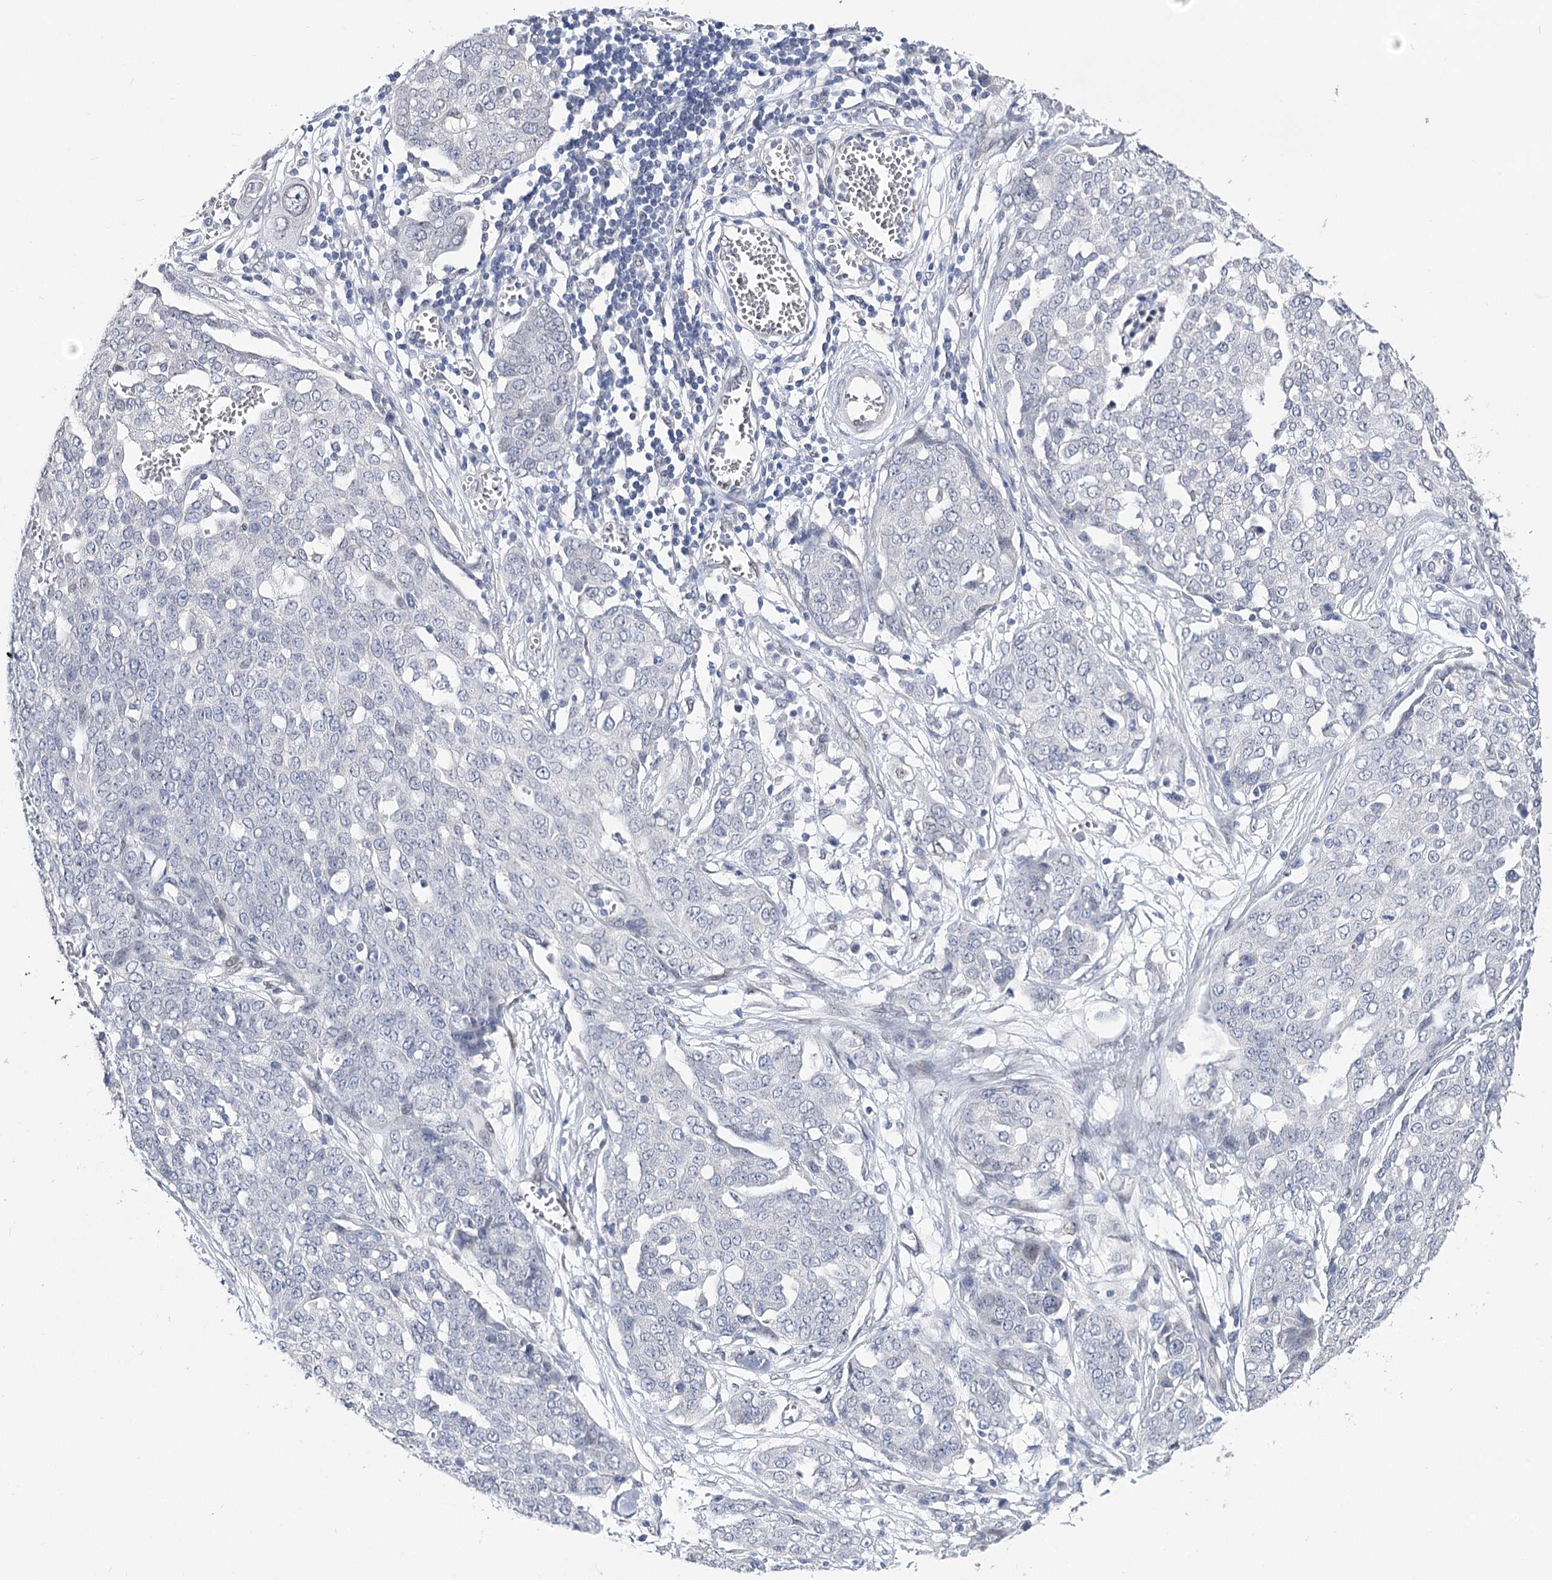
{"staining": {"intensity": "negative", "quantity": "none", "location": "none"}, "tissue": "ovarian cancer", "cell_type": "Tumor cells", "image_type": "cancer", "snomed": [{"axis": "morphology", "description": "Cystadenocarcinoma, serous, NOS"}, {"axis": "topography", "description": "Soft tissue"}, {"axis": "topography", "description": "Ovary"}], "caption": "There is no significant positivity in tumor cells of ovarian cancer. (Immunohistochemistry (ihc), brightfield microscopy, high magnification).", "gene": "TMEM201", "patient": {"sex": "female", "age": 57}}